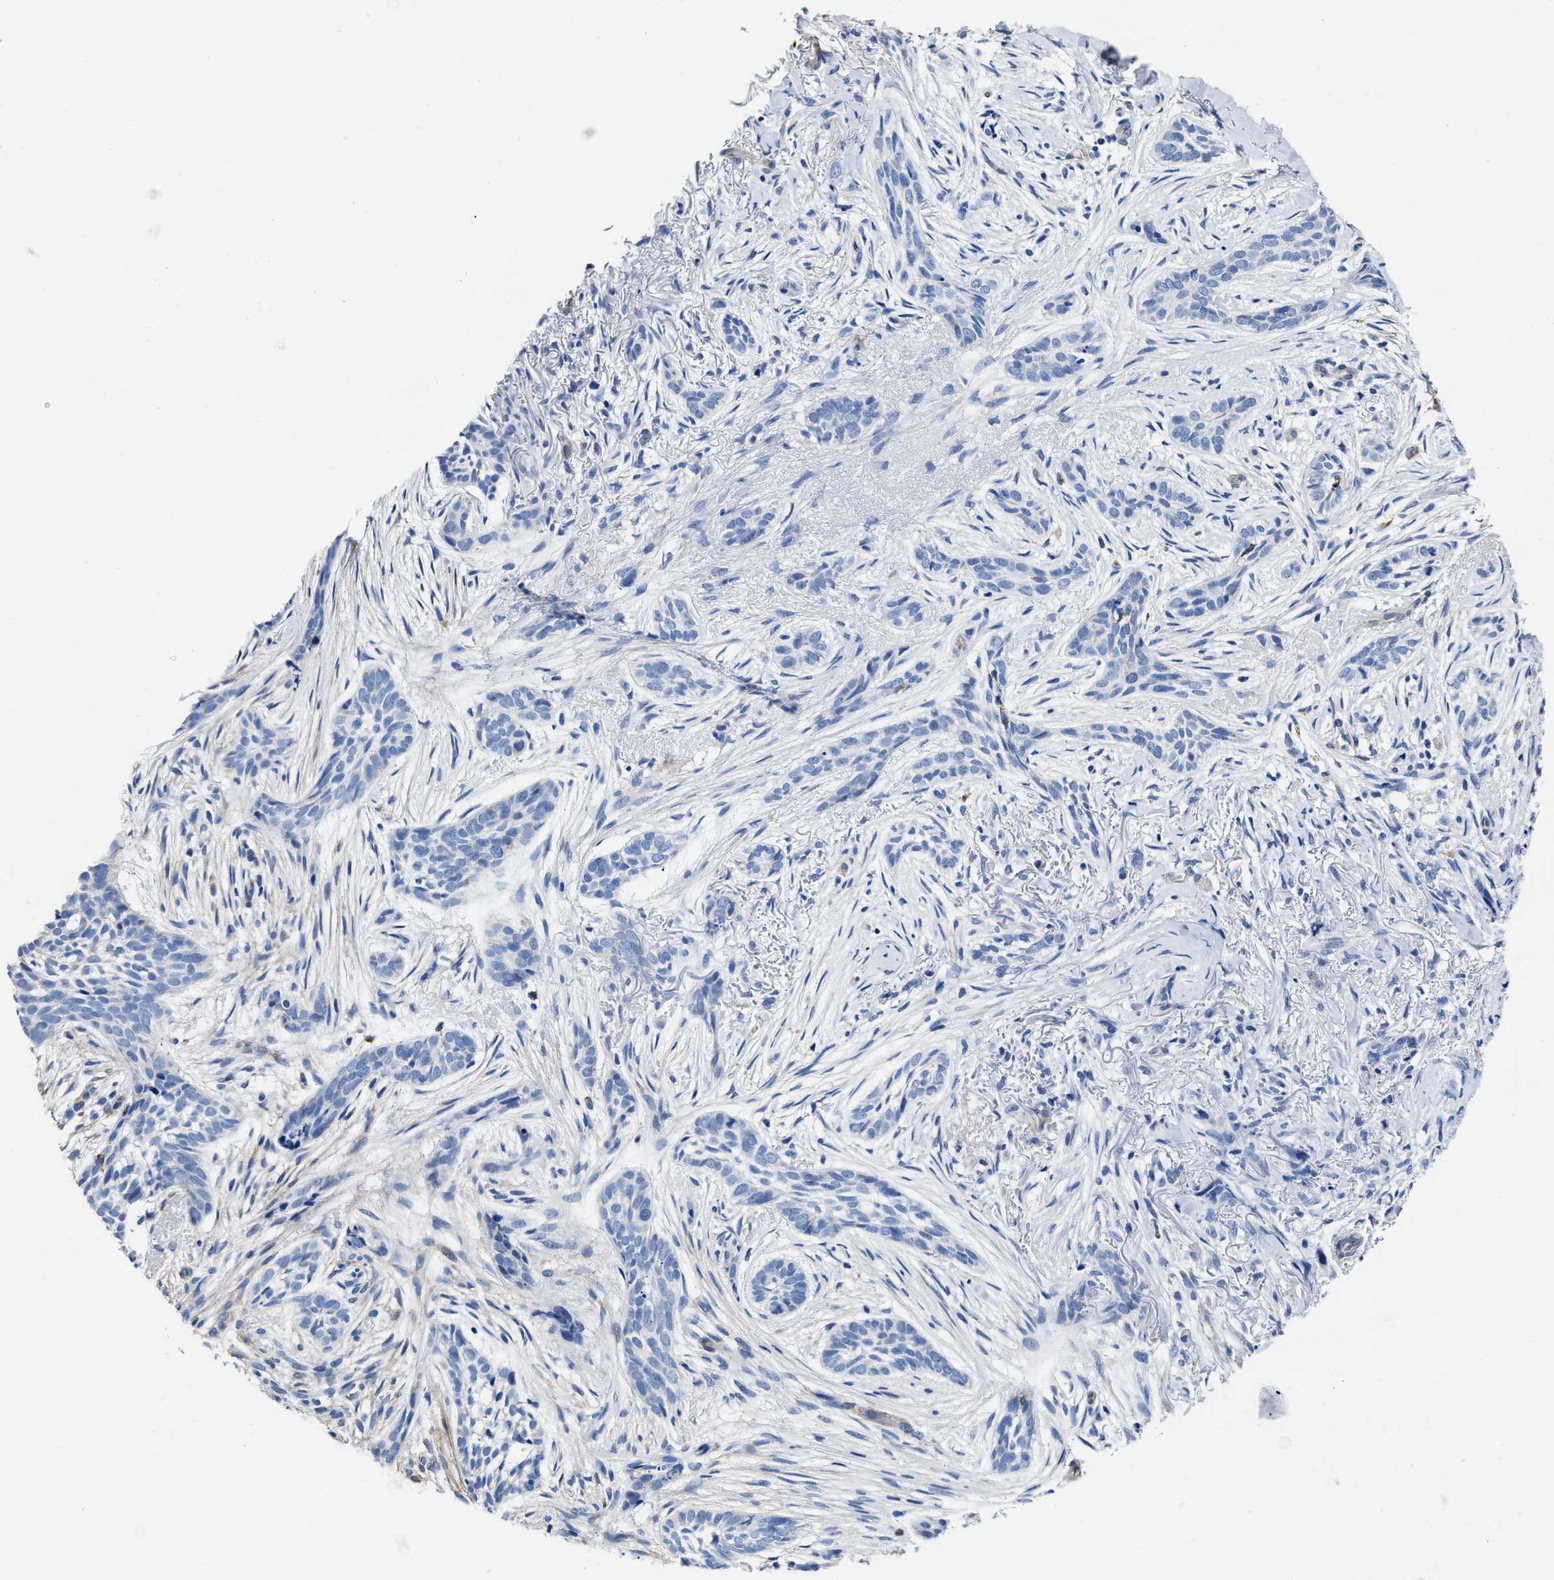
{"staining": {"intensity": "negative", "quantity": "none", "location": "none"}, "tissue": "skin cancer", "cell_type": "Tumor cells", "image_type": "cancer", "snomed": [{"axis": "morphology", "description": "Basal cell carcinoma"}, {"axis": "topography", "description": "Skin"}], "caption": "This histopathology image is of basal cell carcinoma (skin) stained with IHC to label a protein in brown with the nuclei are counter-stained blue. There is no expression in tumor cells.", "gene": "KCNMB3", "patient": {"sex": "female", "age": 88}}